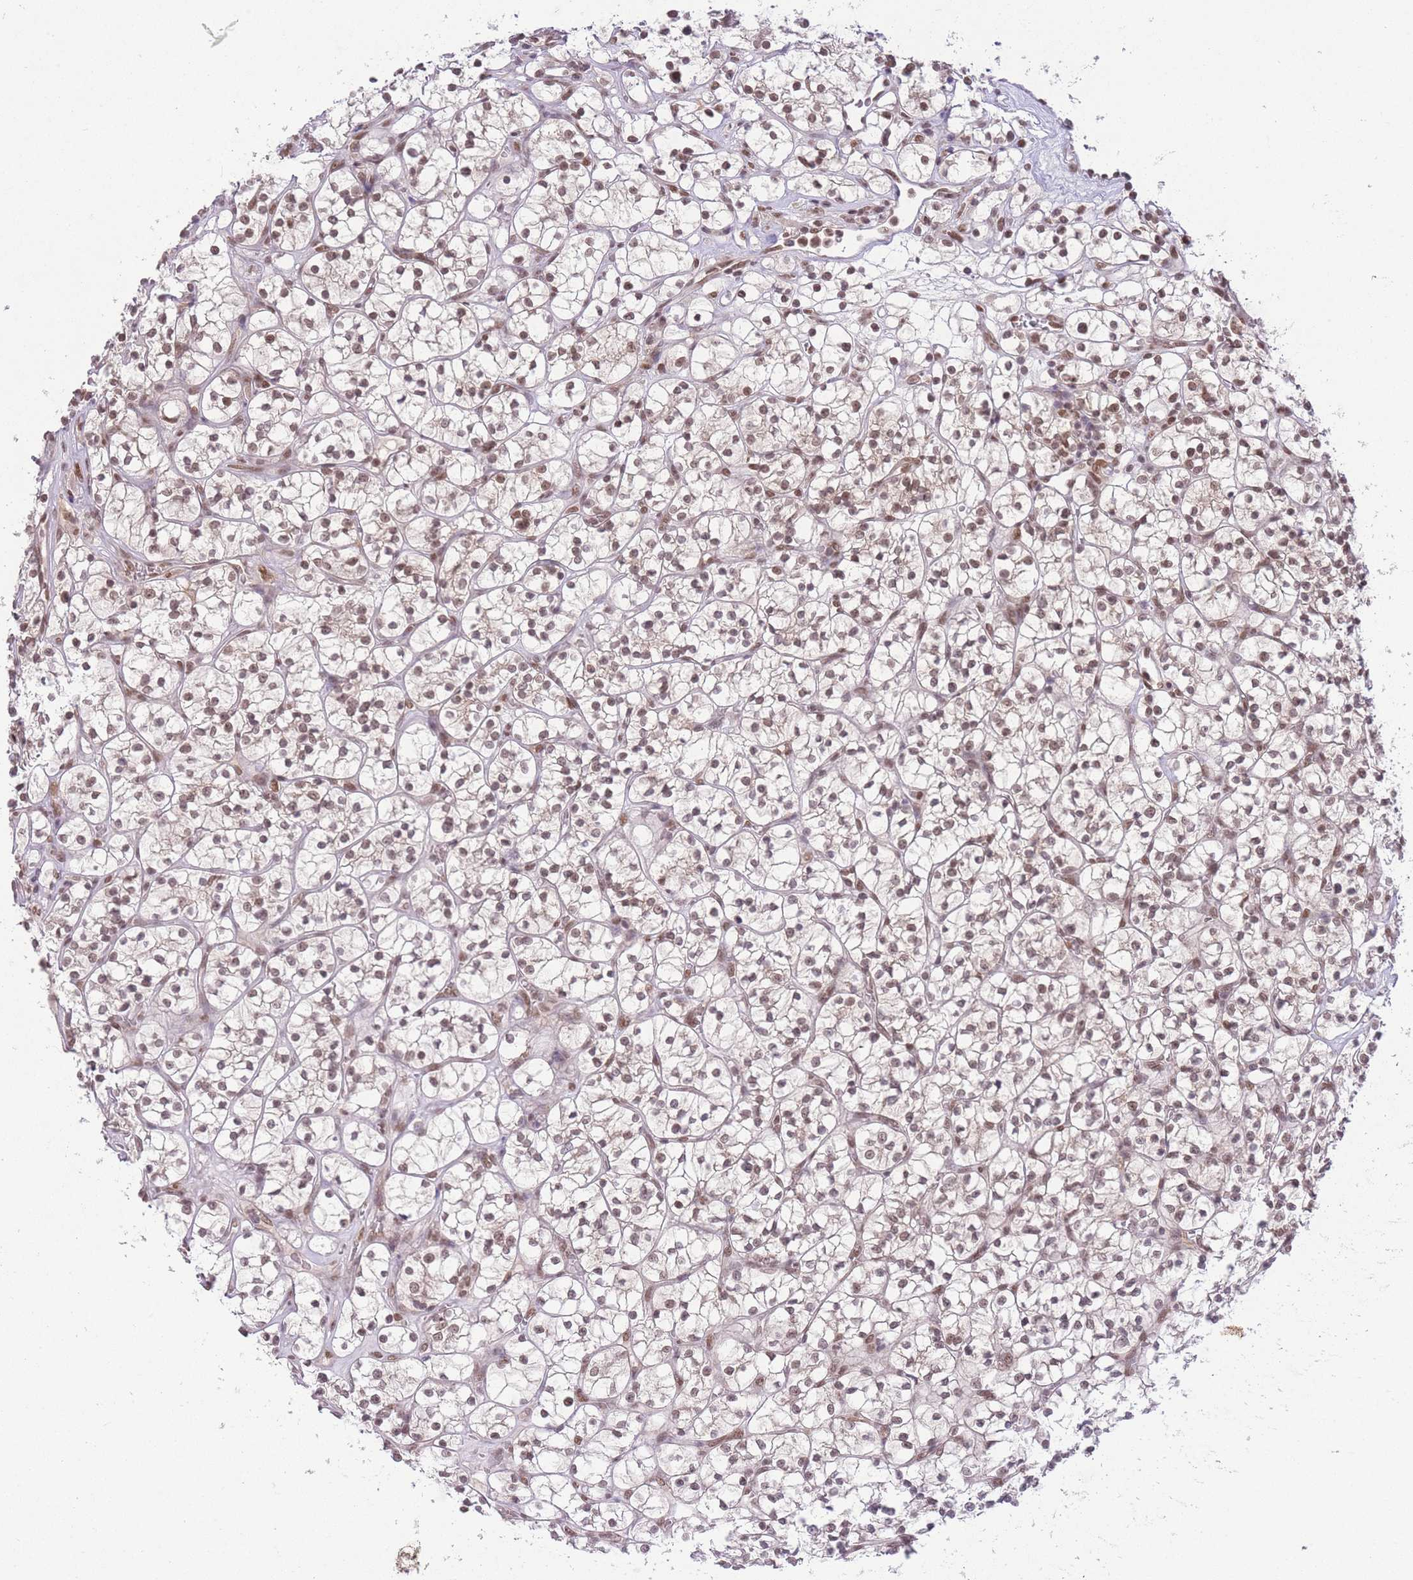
{"staining": {"intensity": "moderate", "quantity": "25%-75%", "location": "nuclear"}, "tissue": "renal cancer", "cell_type": "Tumor cells", "image_type": "cancer", "snomed": [{"axis": "morphology", "description": "Adenocarcinoma, NOS"}, {"axis": "topography", "description": "Kidney"}], "caption": "Renal adenocarcinoma tissue displays moderate nuclear staining in about 25%-75% of tumor cells, visualized by immunohistochemistry.", "gene": "TMED3", "patient": {"sex": "female", "age": 64}}